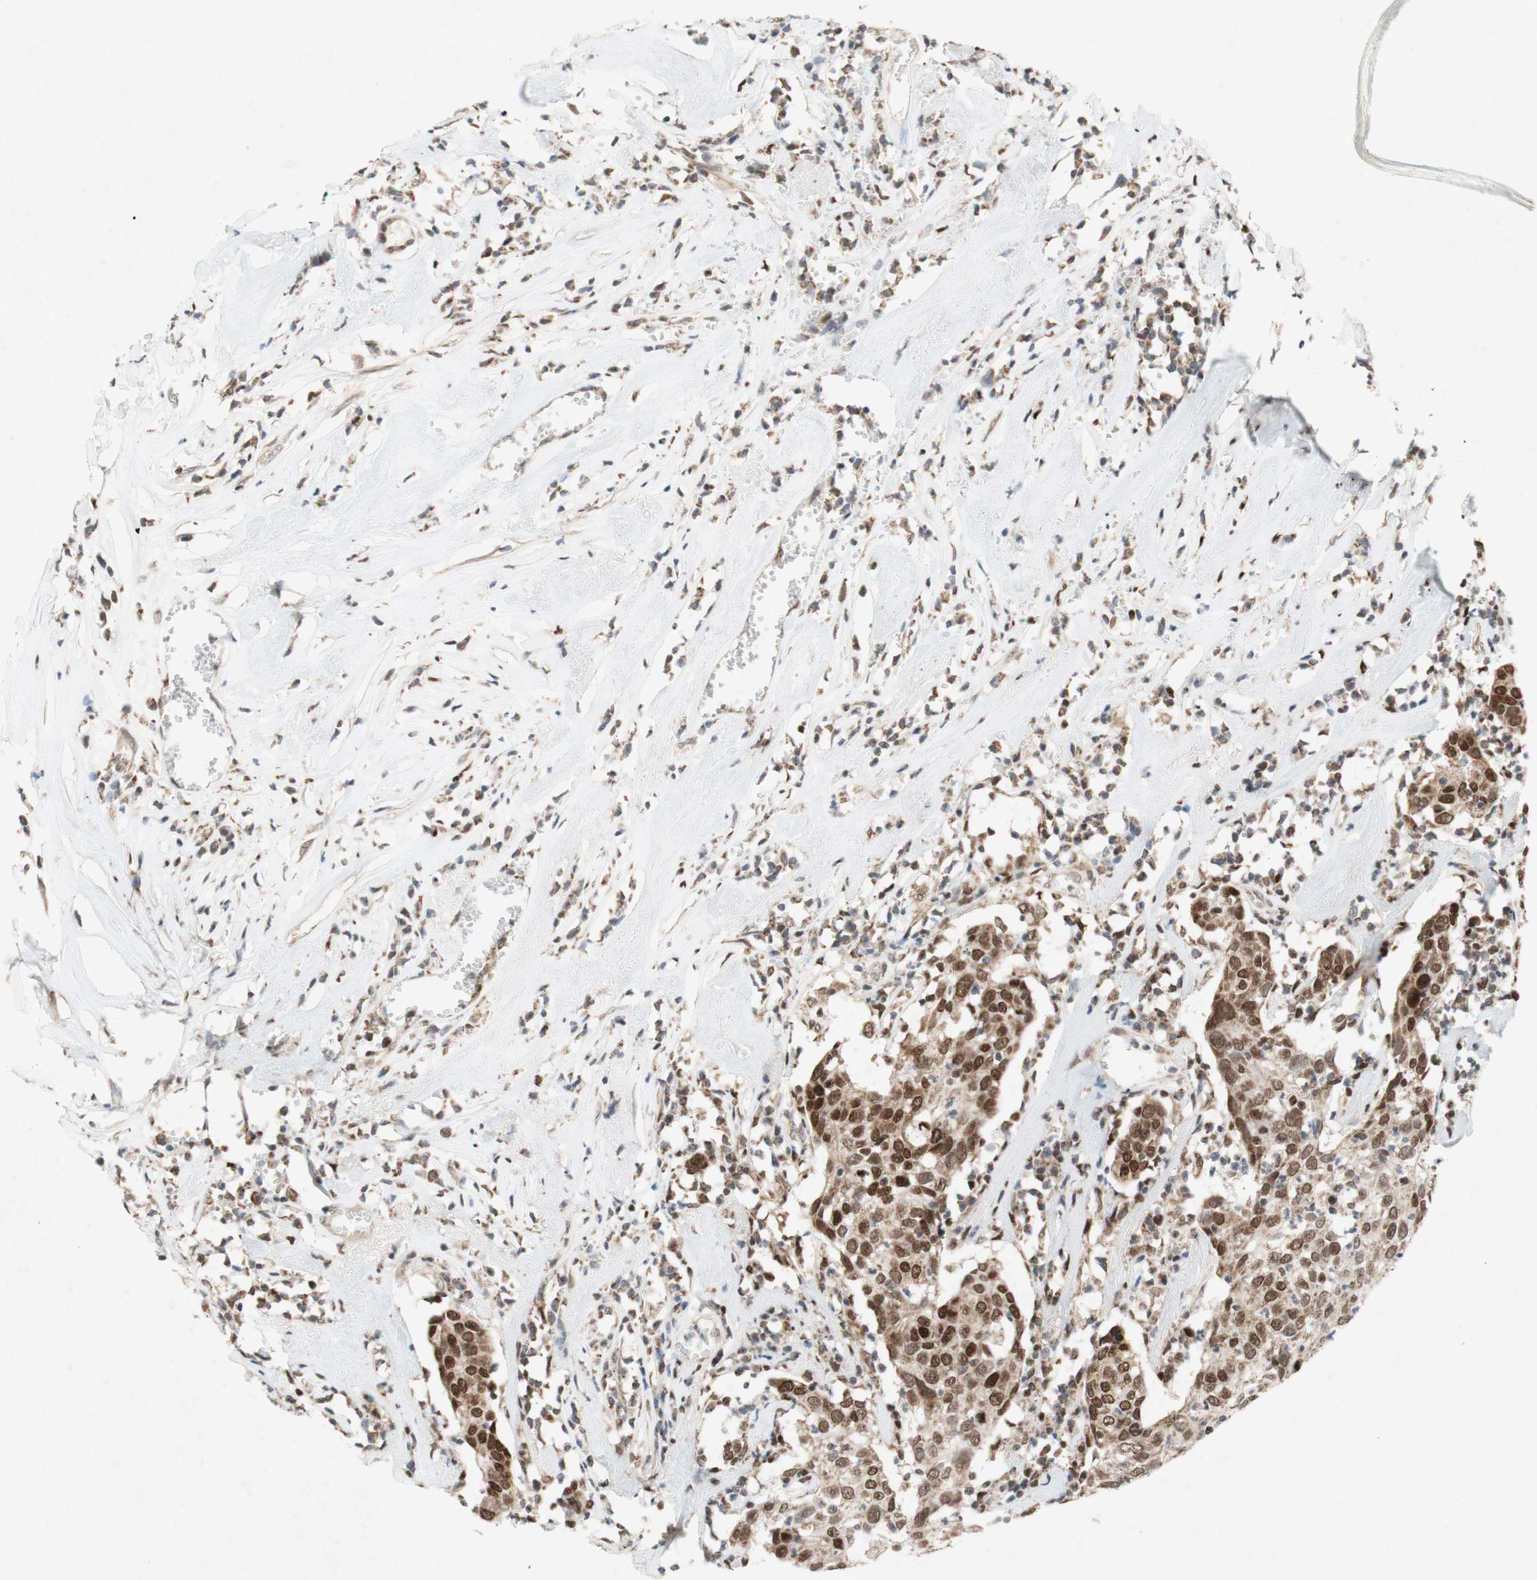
{"staining": {"intensity": "moderate", "quantity": ">75%", "location": "cytoplasmic/membranous,nuclear"}, "tissue": "head and neck cancer", "cell_type": "Tumor cells", "image_type": "cancer", "snomed": [{"axis": "morphology", "description": "Adenocarcinoma, NOS"}, {"axis": "topography", "description": "Salivary gland"}, {"axis": "topography", "description": "Head-Neck"}], "caption": "IHC histopathology image of human head and neck cancer stained for a protein (brown), which reveals medium levels of moderate cytoplasmic/membranous and nuclear staining in about >75% of tumor cells.", "gene": "DNMT3A", "patient": {"sex": "female", "age": 65}}